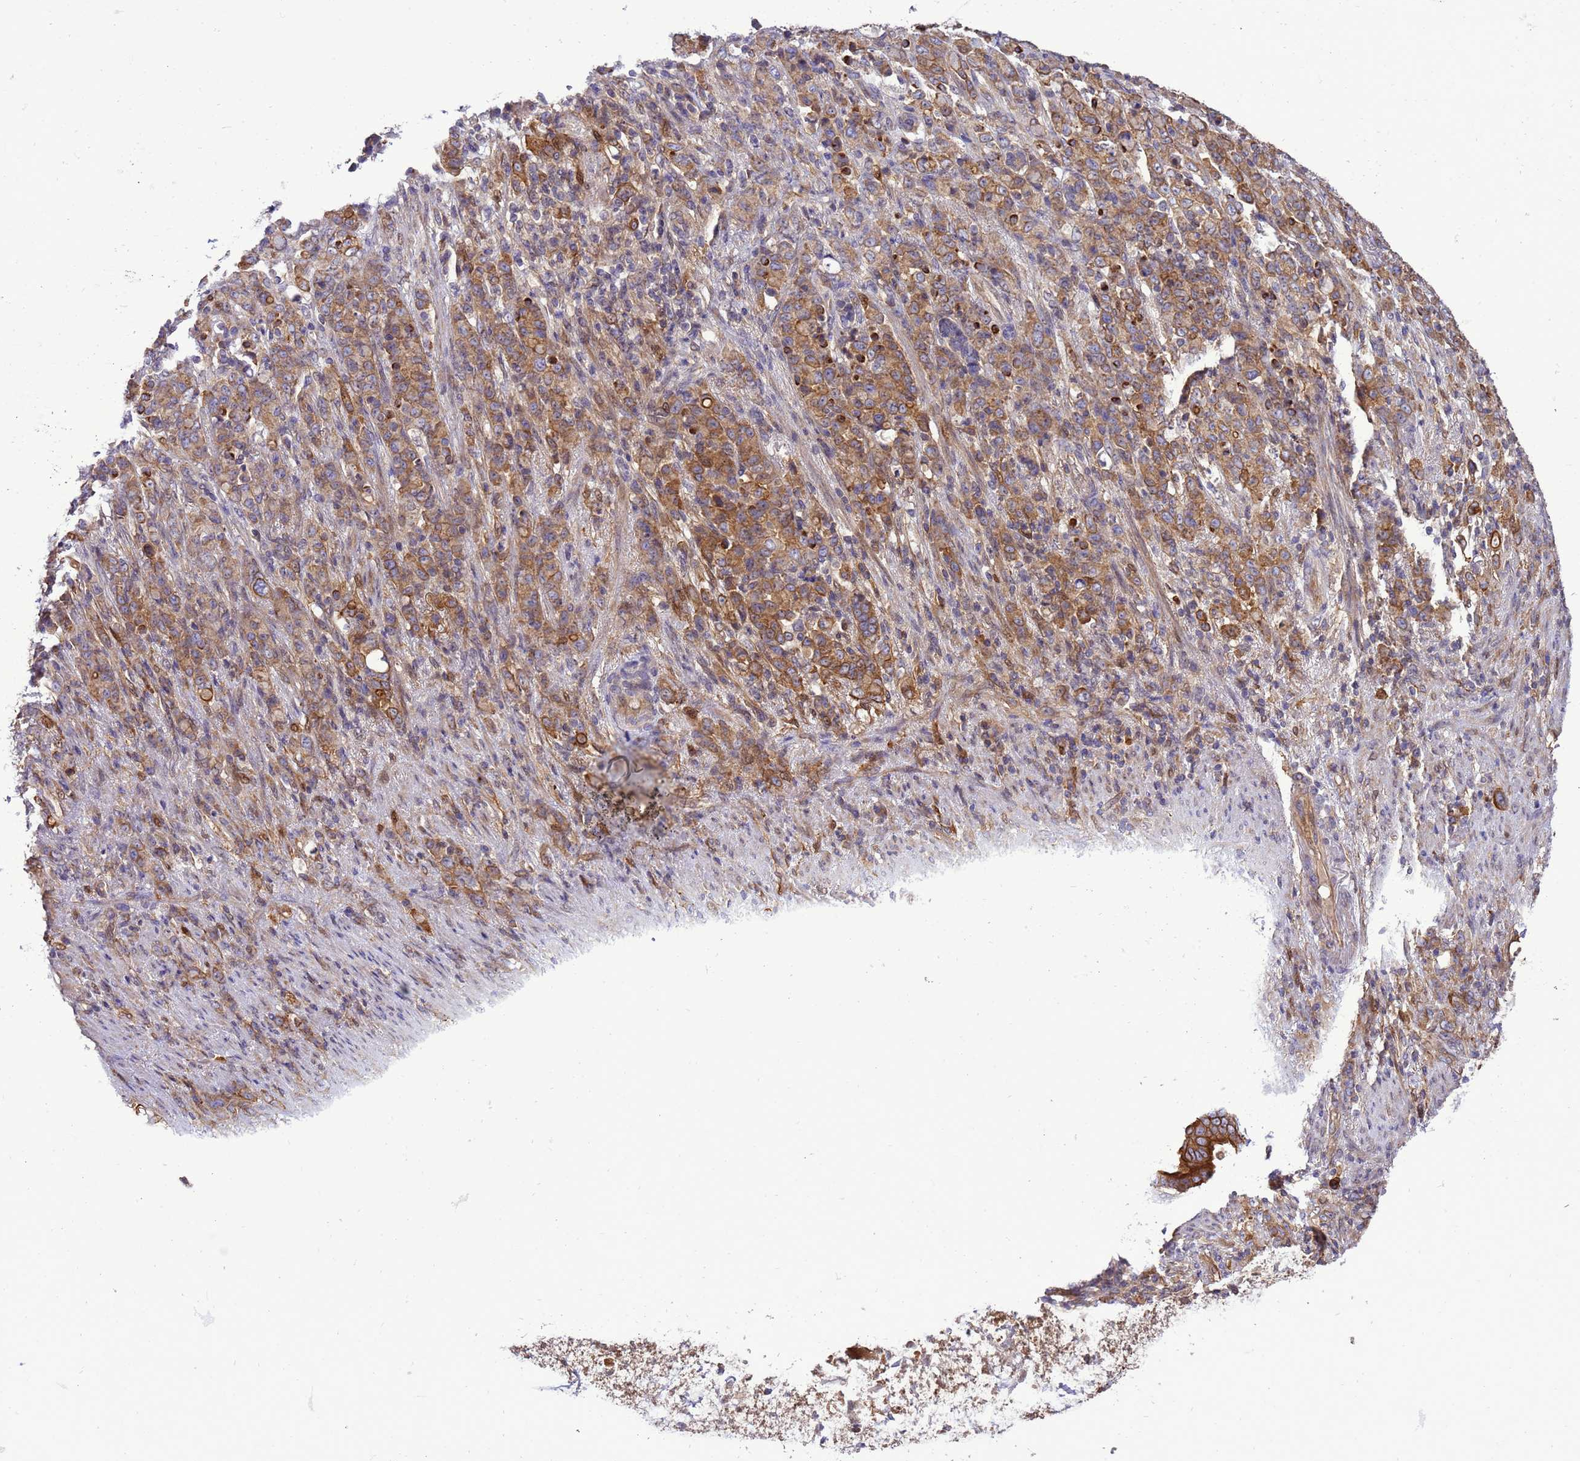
{"staining": {"intensity": "moderate", "quantity": ">75%", "location": "cytoplasmic/membranous"}, "tissue": "stomach cancer", "cell_type": "Tumor cells", "image_type": "cancer", "snomed": [{"axis": "morphology", "description": "Adenocarcinoma, NOS"}, {"axis": "topography", "description": "Stomach"}], "caption": "This image demonstrates stomach cancer (adenocarcinoma) stained with immunohistochemistry (IHC) to label a protein in brown. The cytoplasmic/membranous of tumor cells show moderate positivity for the protein. Nuclei are counter-stained blue.", "gene": "SMCO3", "patient": {"sex": "female", "age": 79}}